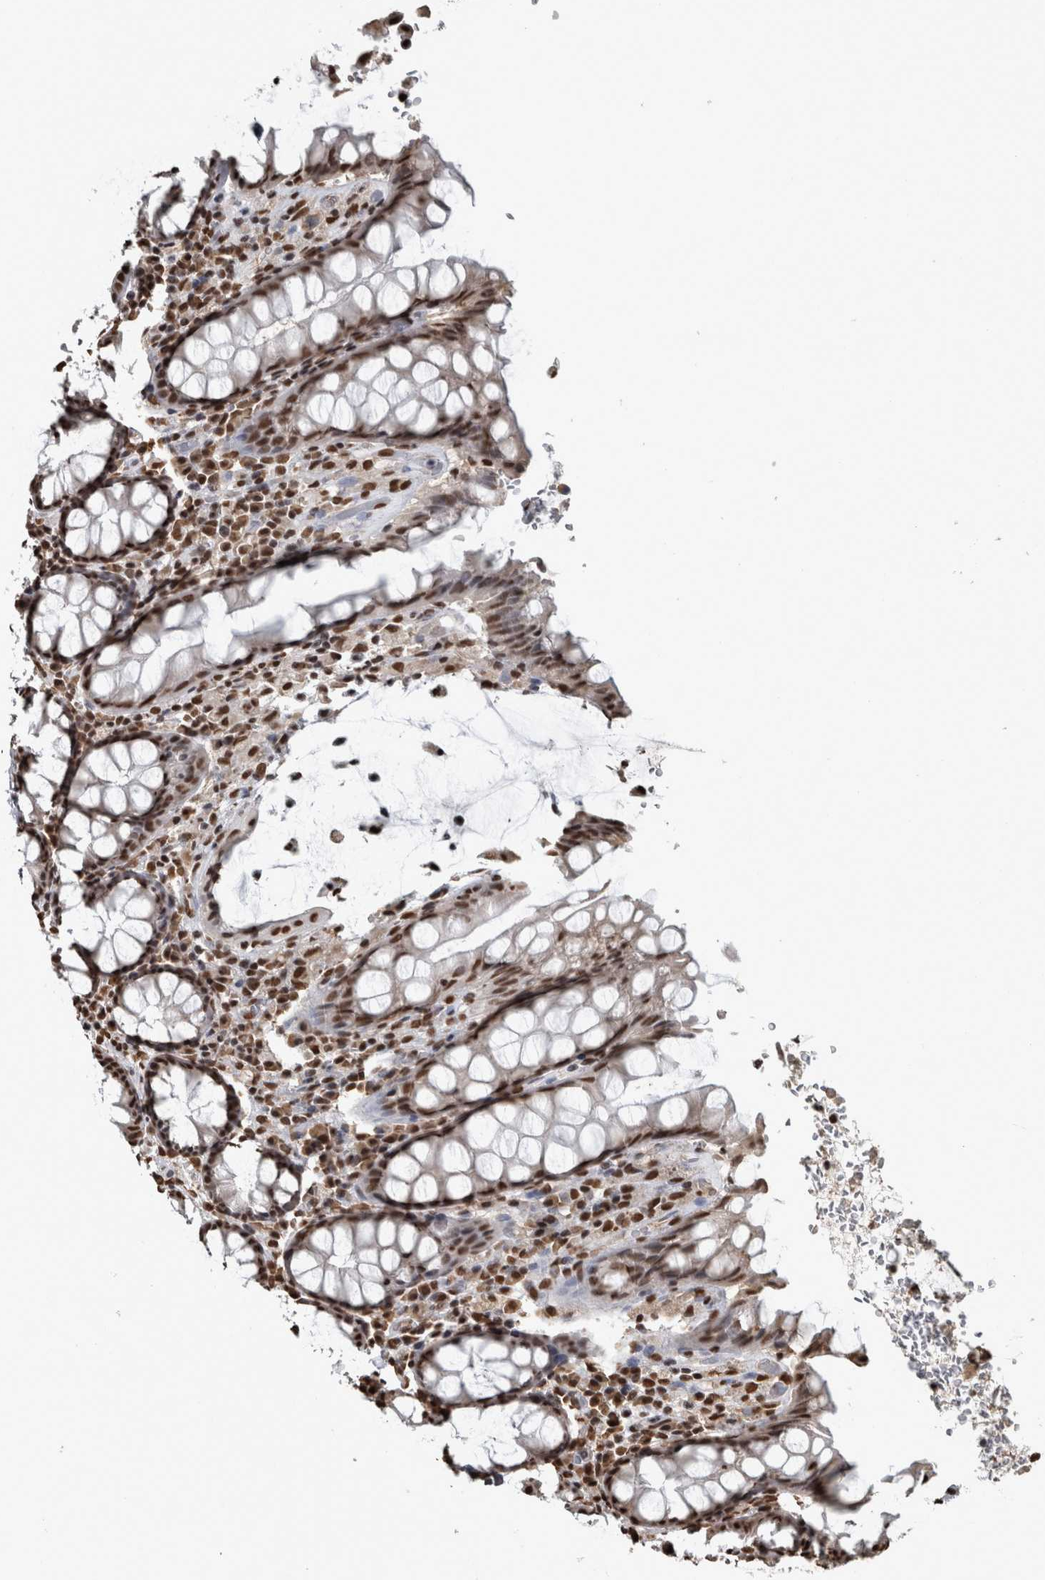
{"staining": {"intensity": "strong", "quantity": ">75%", "location": "nuclear"}, "tissue": "rectum", "cell_type": "Glandular cells", "image_type": "normal", "snomed": [{"axis": "morphology", "description": "Normal tissue, NOS"}, {"axis": "topography", "description": "Rectum"}], "caption": "Human rectum stained with a brown dye displays strong nuclear positive positivity in about >75% of glandular cells.", "gene": "TGS1", "patient": {"sex": "male", "age": 64}}